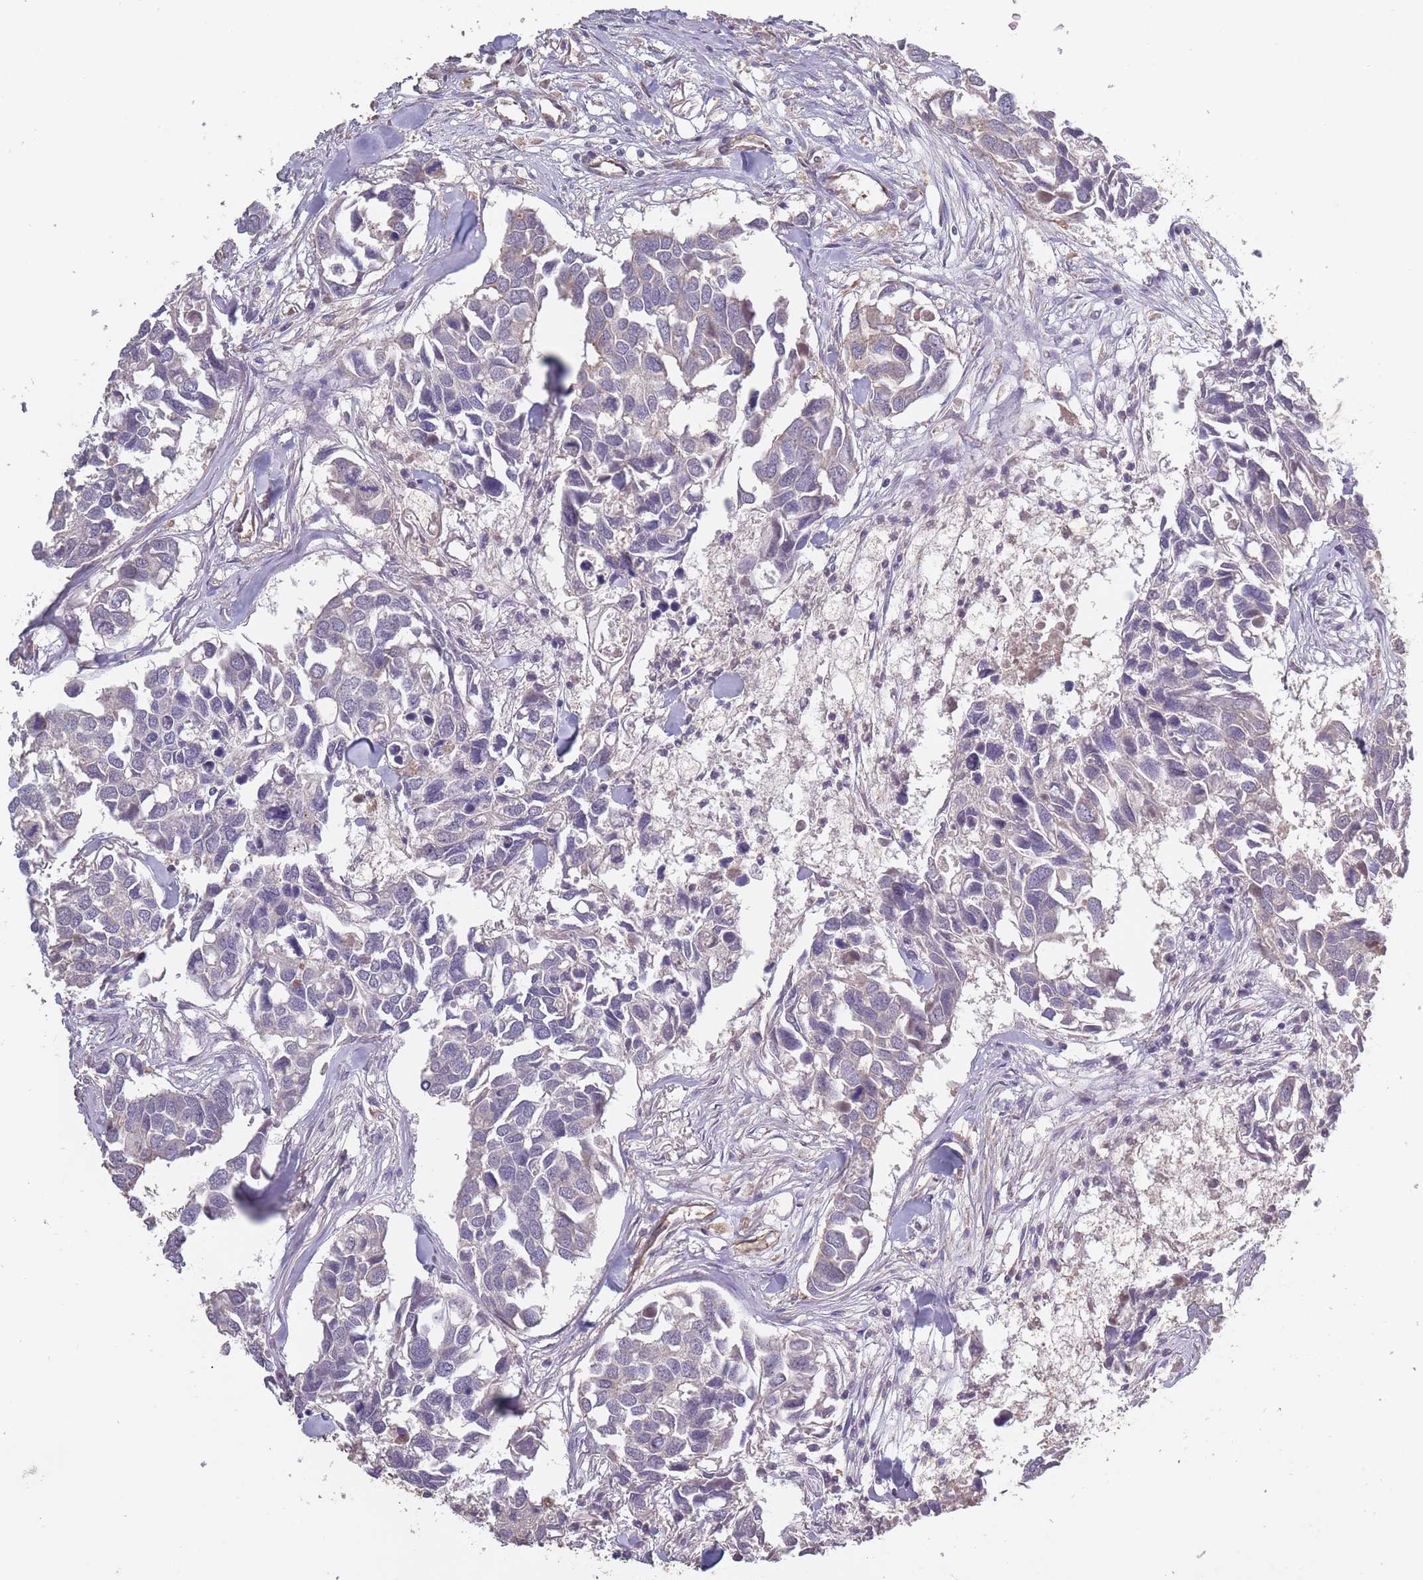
{"staining": {"intensity": "negative", "quantity": "none", "location": "none"}, "tissue": "breast cancer", "cell_type": "Tumor cells", "image_type": "cancer", "snomed": [{"axis": "morphology", "description": "Duct carcinoma"}, {"axis": "topography", "description": "Breast"}], "caption": "A photomicrograph of human breast infiltrating ductal carcinoma is negative for staining in tumor cells. (Stains: DAB (3,3'-diaminobenzidine) IHC with hematoxylin counter stain, Microscopy: brightfield microscopy at high magnification).", "gene": "KIAA1755", "patient": {"sex": "female", "age": 83}}